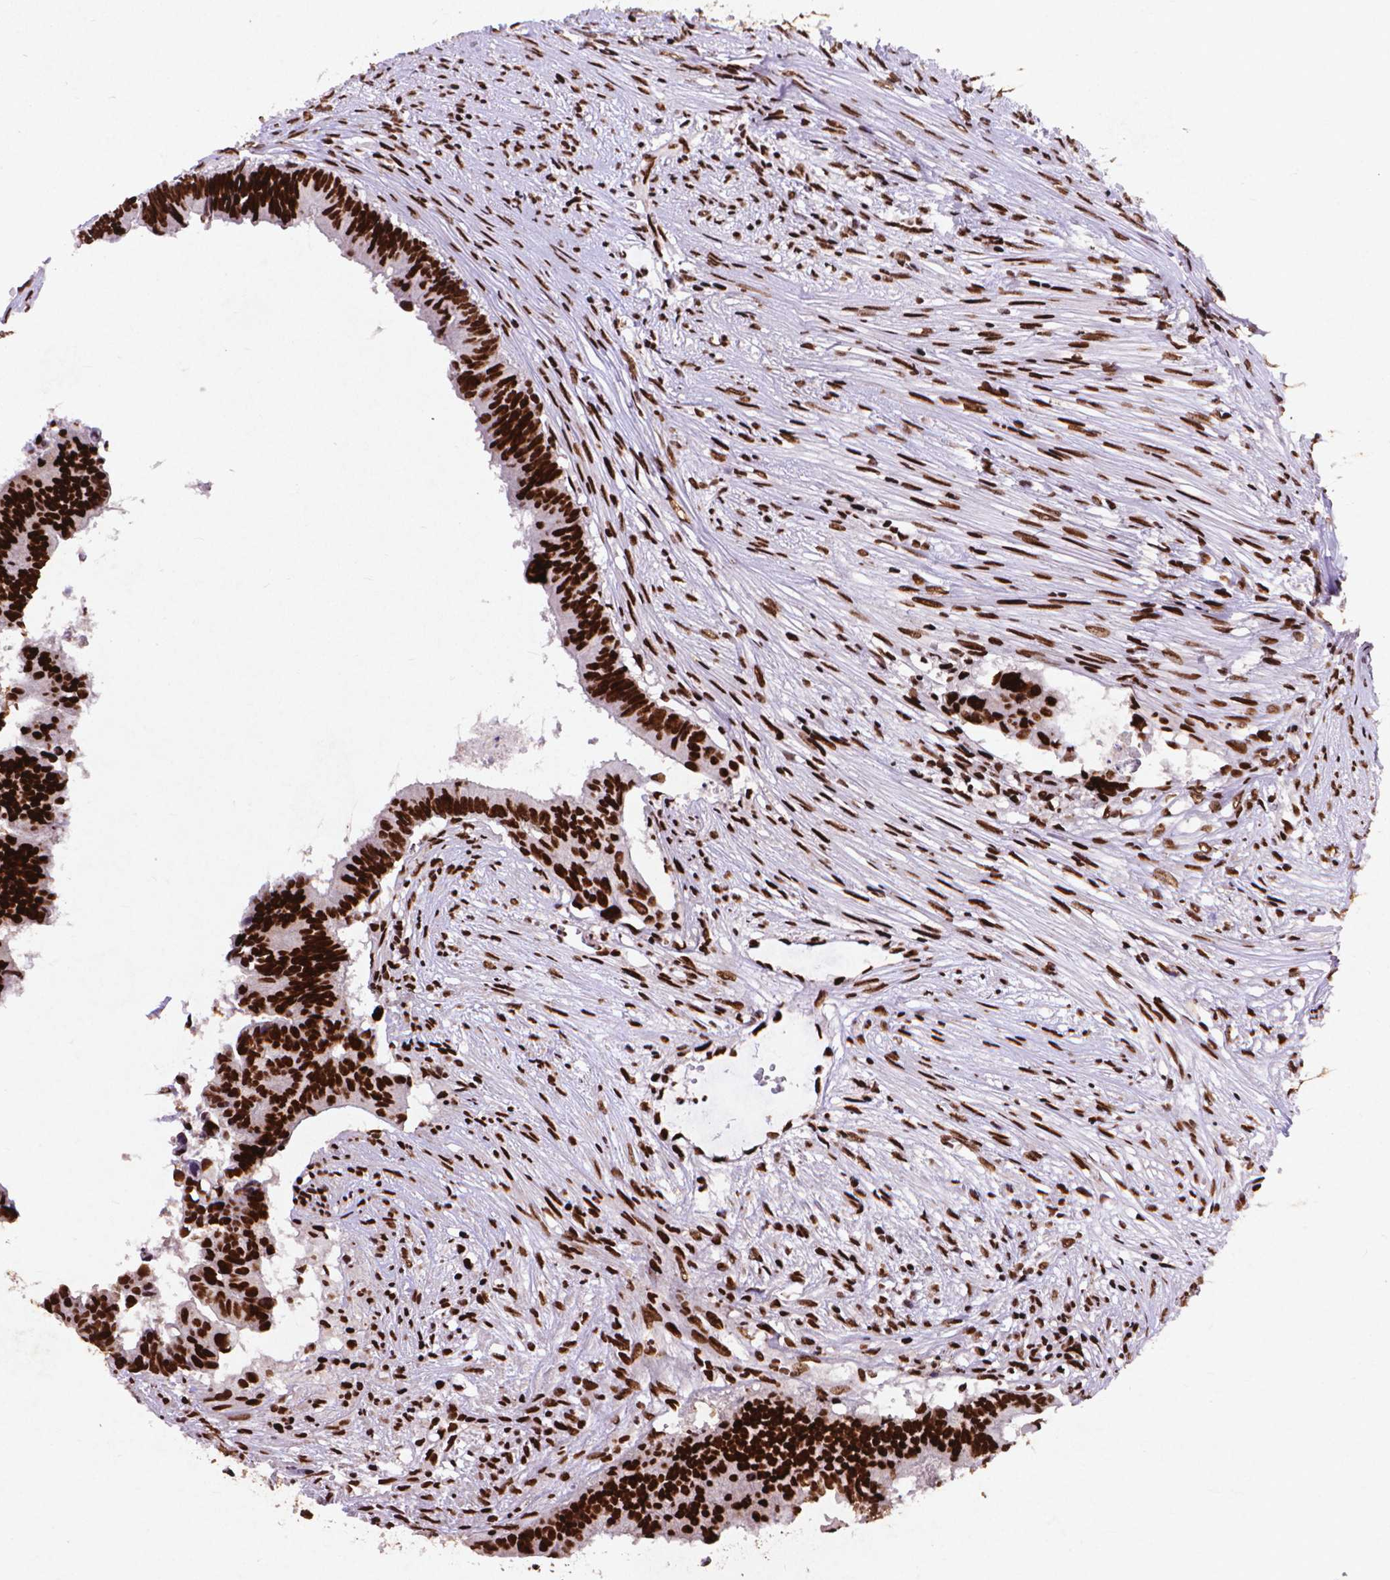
{"staining": {"intensity": "strong", "quantity": ">75%", "location": "nuclear"}, "tissue": "colorectal cancer", "cell_type": "Tumor cells", "image_type": "cancer", "snomed": [{"axis": "morphology", "description": "Adenocarcinoma, NOS"}, {"axis": "topography", "description": "Colon"}], "caption": "A brown stain highlights strong nuclear staining of a protein in adenocarcinoma (colorectal) tumor cells. Using DAB (brown) and hematoxylin (blue) stains, captured at high magnification using brightfield microscopy.", "gene": "CITED2", "patient": {"sex": "female", "age": 82}}